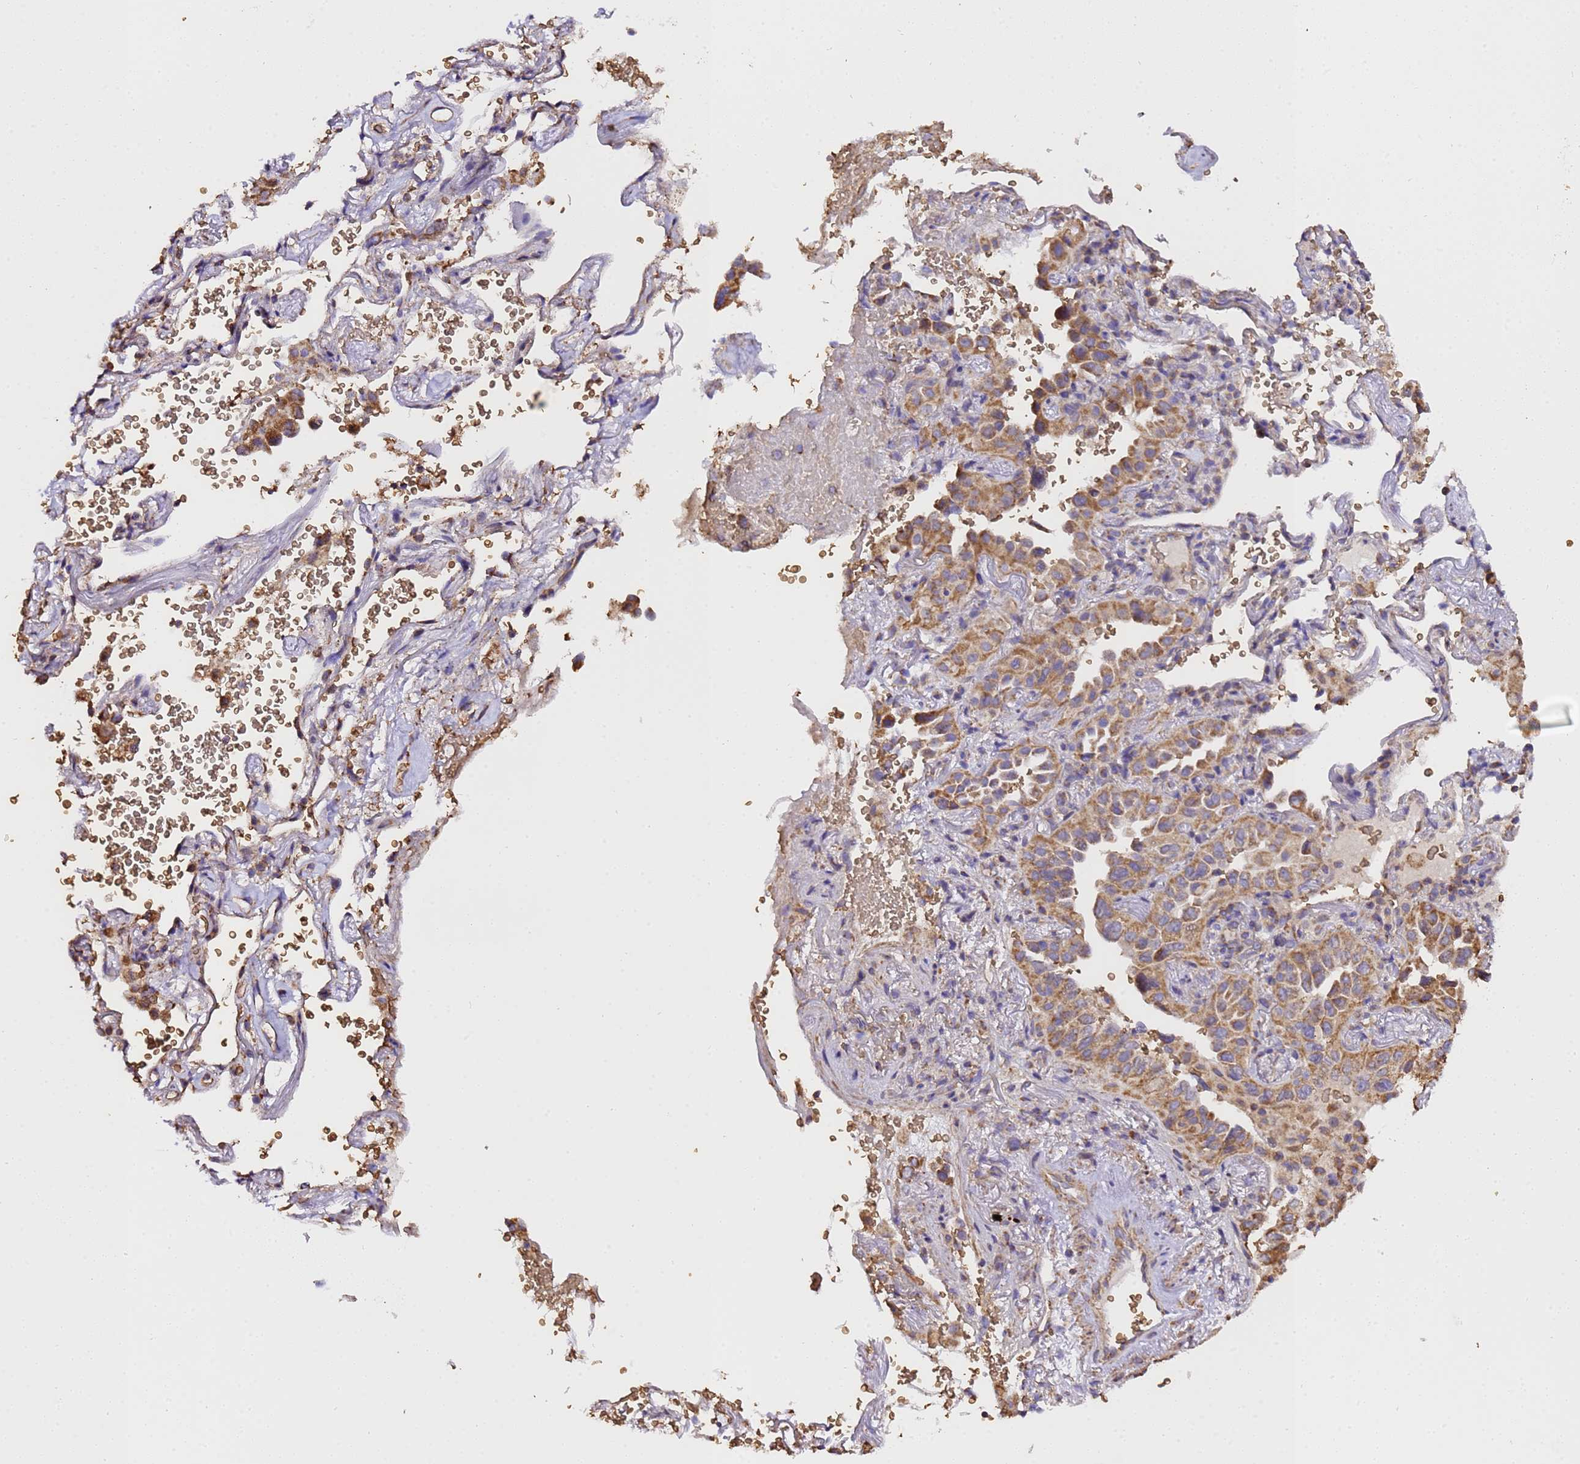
{"staining": {"intensity": "moderate", "quantity": ">75%", "location": "cytoplasmic/membranous"}, "tissue": "lung cancer", "cell_type": "Tumor cells", "image_type": "cancer", "snomed": [{"axis": "morphology", "description": "Adenocarcinoma, NOS"}, {"axis": "topography", "description": "Lung"}], "caption": "High-magnification brightfield microscopy of lung cancer stained with DAB (3,3'-diaminobenzidine) (brown) and counterstained with hematoxylin (blue). tumor cells exhibit moderate cytoplasmic/membranous positivity is seen in approximately>75% of cells.", "gene": "LRRIQ1", "patient": {"sex": "female", "age": 69}}